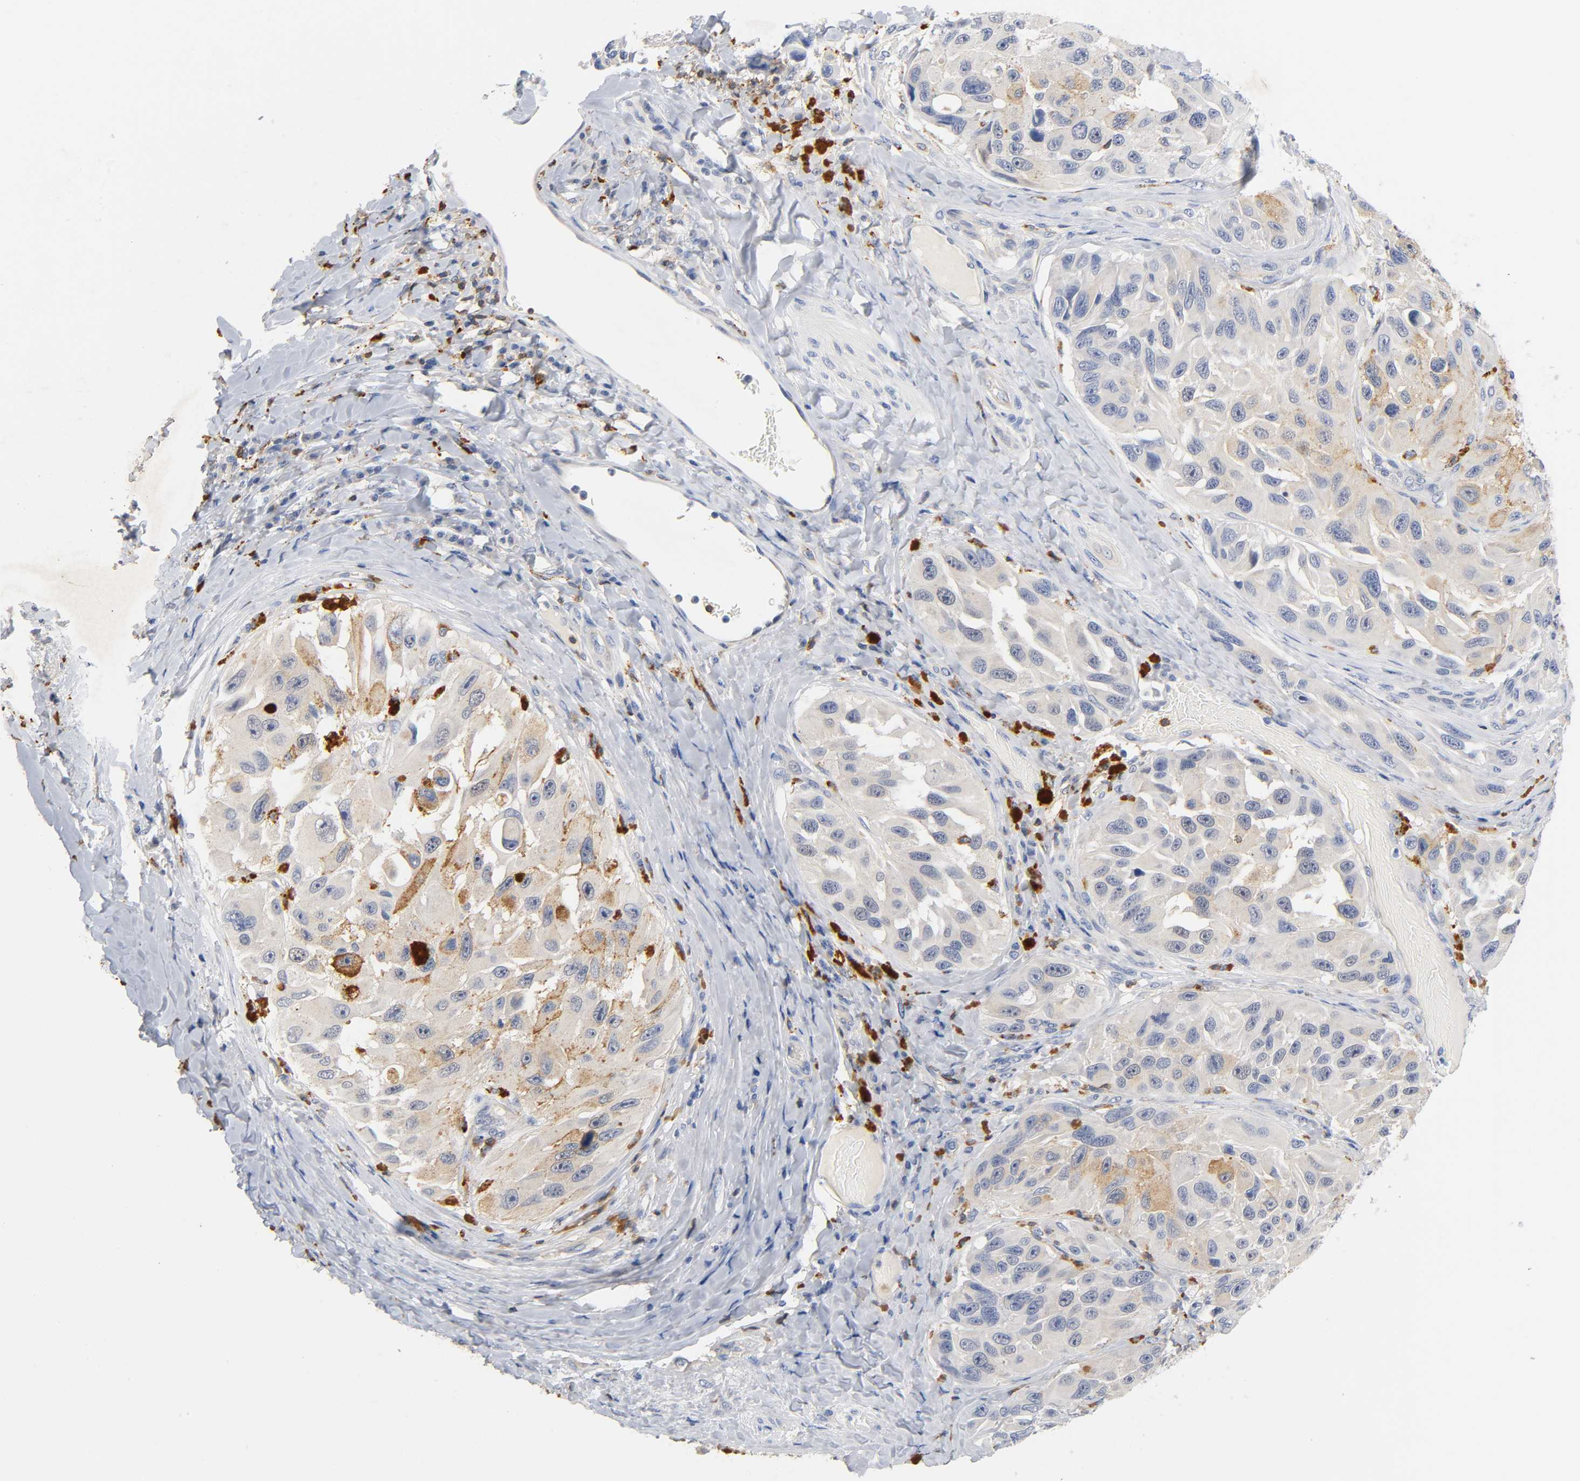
{"staining": {"intensity": "weak", "quantity": "25%-75%", "location": "cytoplasmic/membranous"}, "tissue": "melanoma", "cell_type": "Tumor cells", "image_type": "cancer", "snomed": [{"axis": "morphology", "description": "Malignant melanoma, NOS"}, {"axis": "topography", "description": "Skin"}], "caption": "Tumor cells display weak cytoplasmic/membranous positivity in about 25%-75% of cells in melanoma.", "gene": "UCKL1", "patient": {"sex": "female", "age": 73}}